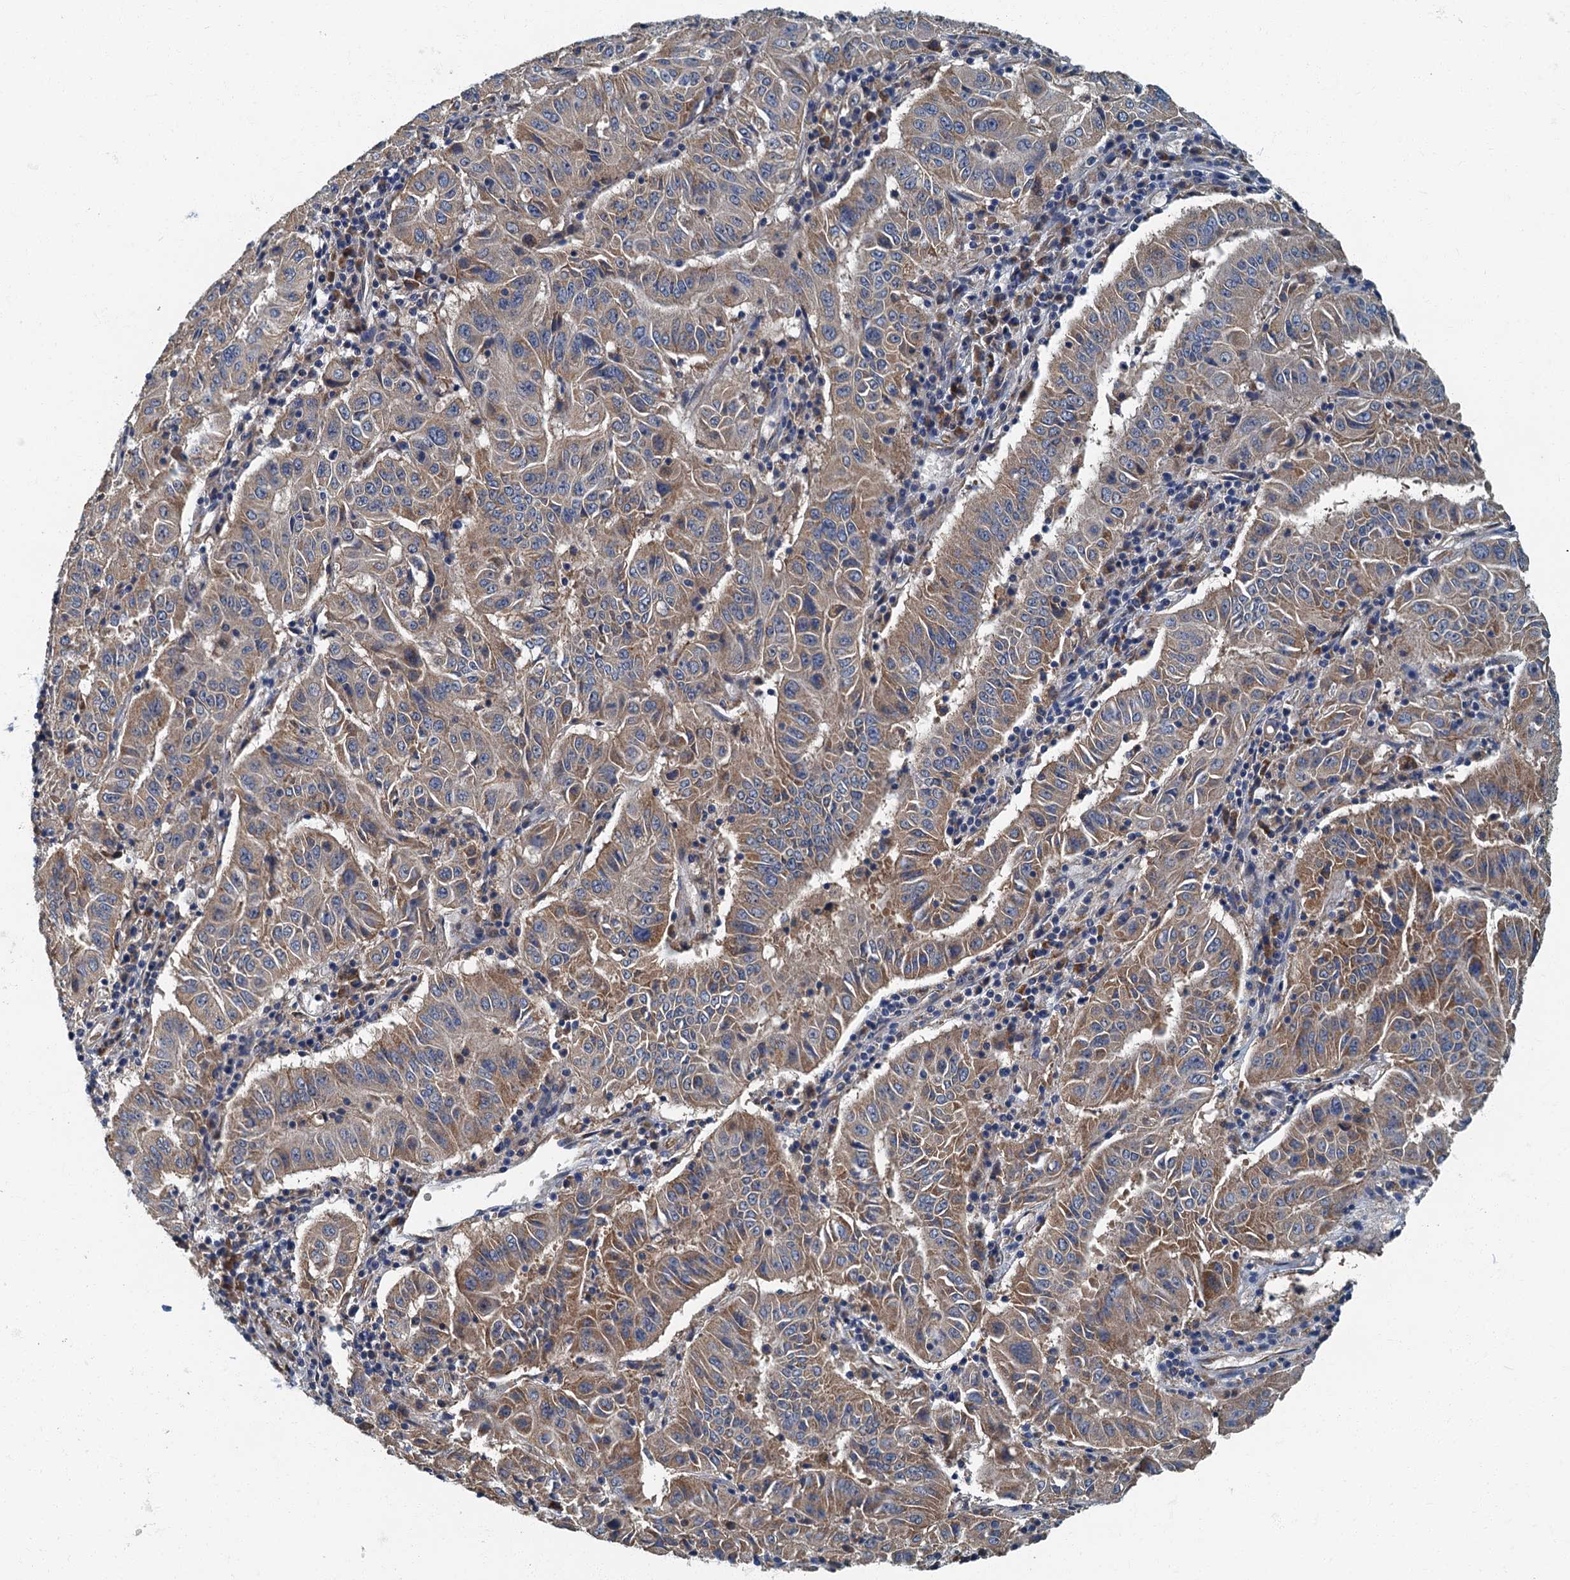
{"staining": {"intensity": "weak", "quantity": ">75%", "location": "cytoplasmic/membranous"}, "tissue": "pancreatic cancer", "cell_type": "Tumor cells", "image_type": "cancer", "snomed": [{"axis": "morphology", "description": "Adenocarcinoma, NOS"}, {"axis": "topography", "description": "Pancreas"}], "caption": "This image displays immunohistochemistry (IHC) staining of adenocarcinoma (pancreatic), with low weak cytoplasmic/membranous expression in about >75% of tumor cells.", "gene": "DDX49", "patient": {"sex": "male", "age": 63}}